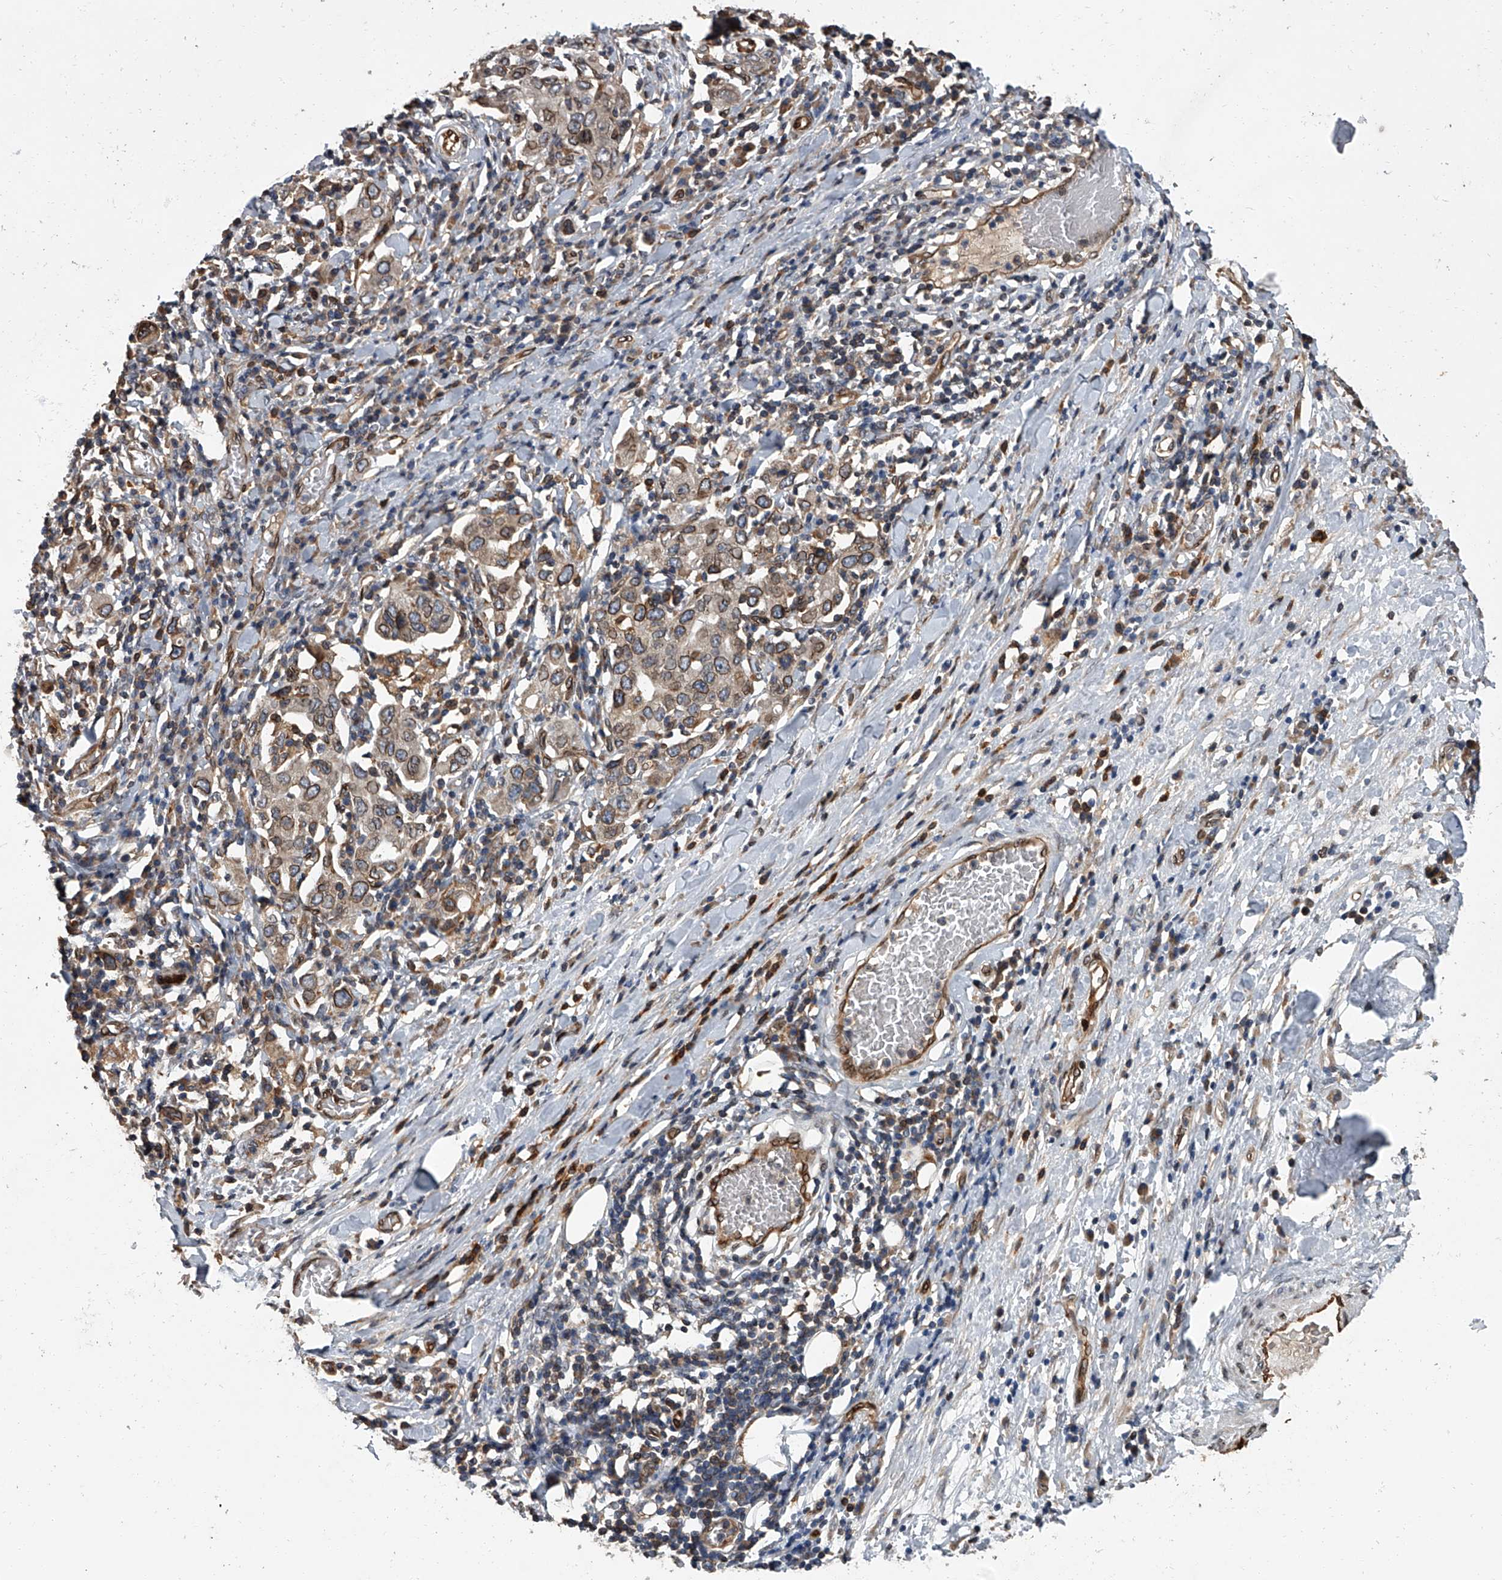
{"staining": {"intensity": "moderate", "quantity": ">75%", "location": "cytoplasmic/membranous,nuclear"}, "tissue": "stomach cancer", "cell_type": "Tumor cells", "image_type": "cancer", "snomed": [{"axis": "morphology", "description": "Adenocarcinoma, NOS"}, {"axis": "topography", "description": "Stomach, upper"}], "caption": "Immunohistochemical staining of stomach cancer (adenocarcinoma) reveals medium levels of moderate cytoplasmic/membranous and nuclear protein positivity in approximately >75% of tumor cells.", "gene": "LRRC8C", "patient": {"sex": "male", "age": 62}}